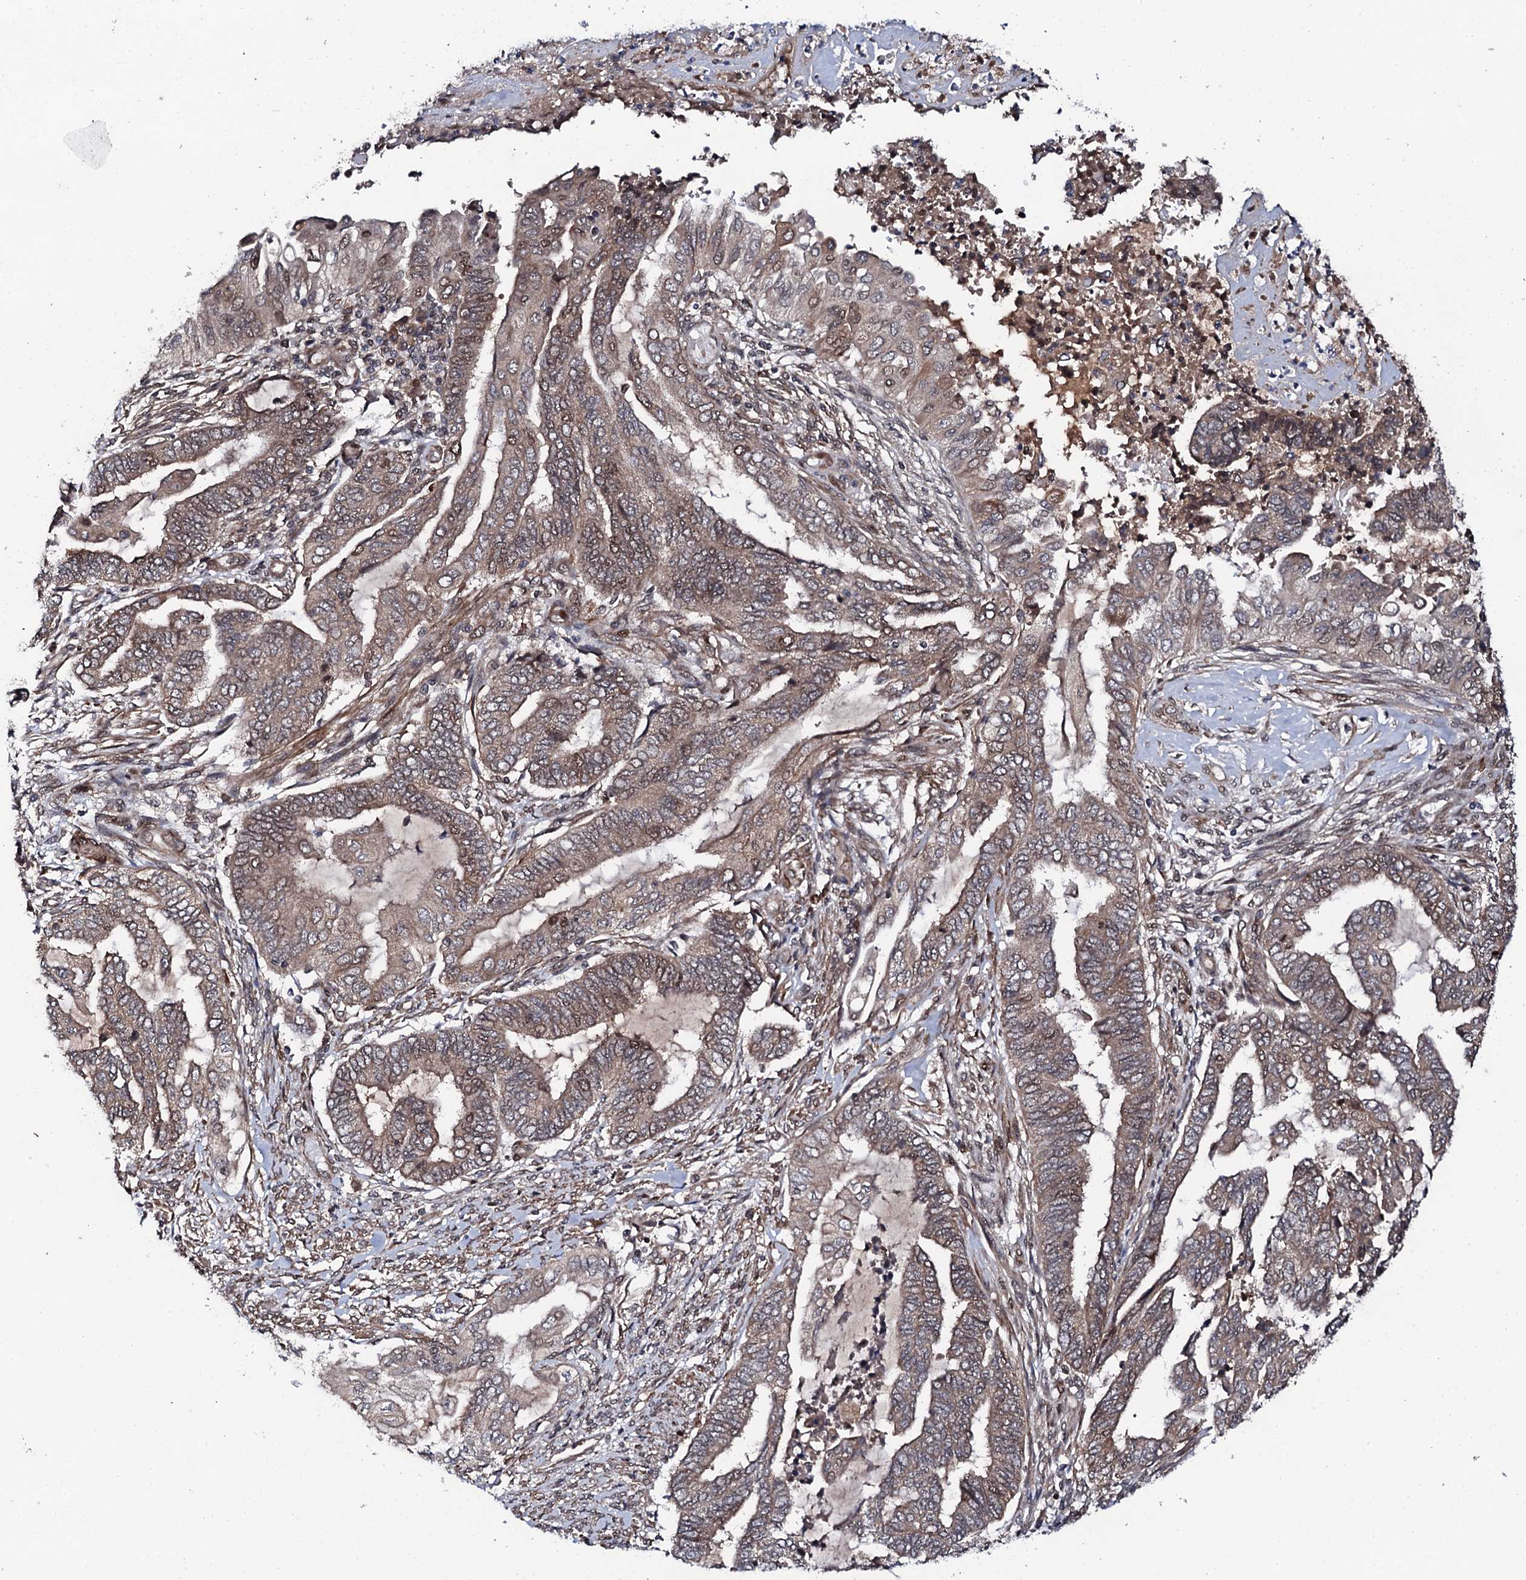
{"staining": {"intensity": "weak", "quantity": ">75%", "location": "cytoplasmic/membranous,nuclear"}, "tissue": "endometrial cancer", "cell_type": "Tumor cells", "image_type": "cancer", "snomed": [{"axis": "morphology", "description": "Adenocarcinoma, NOS"}, {"axis": "topography", "description": "Uterus"}, {"axis": "topography", "description": "Endometrium"}], "caption": "Protein expression analysis of endometrial adenocarcinoma demonstrates weak cytoplasmic/membranous and nuclear staining in approximately >75% of tumor cells. The protein is stained brown, and the nuclei are stained in blue (DAB IHC with brightfield microscopy, high magnification).", "gene": "FAM111A", "patient": {"sex": "female", "age": 70}}